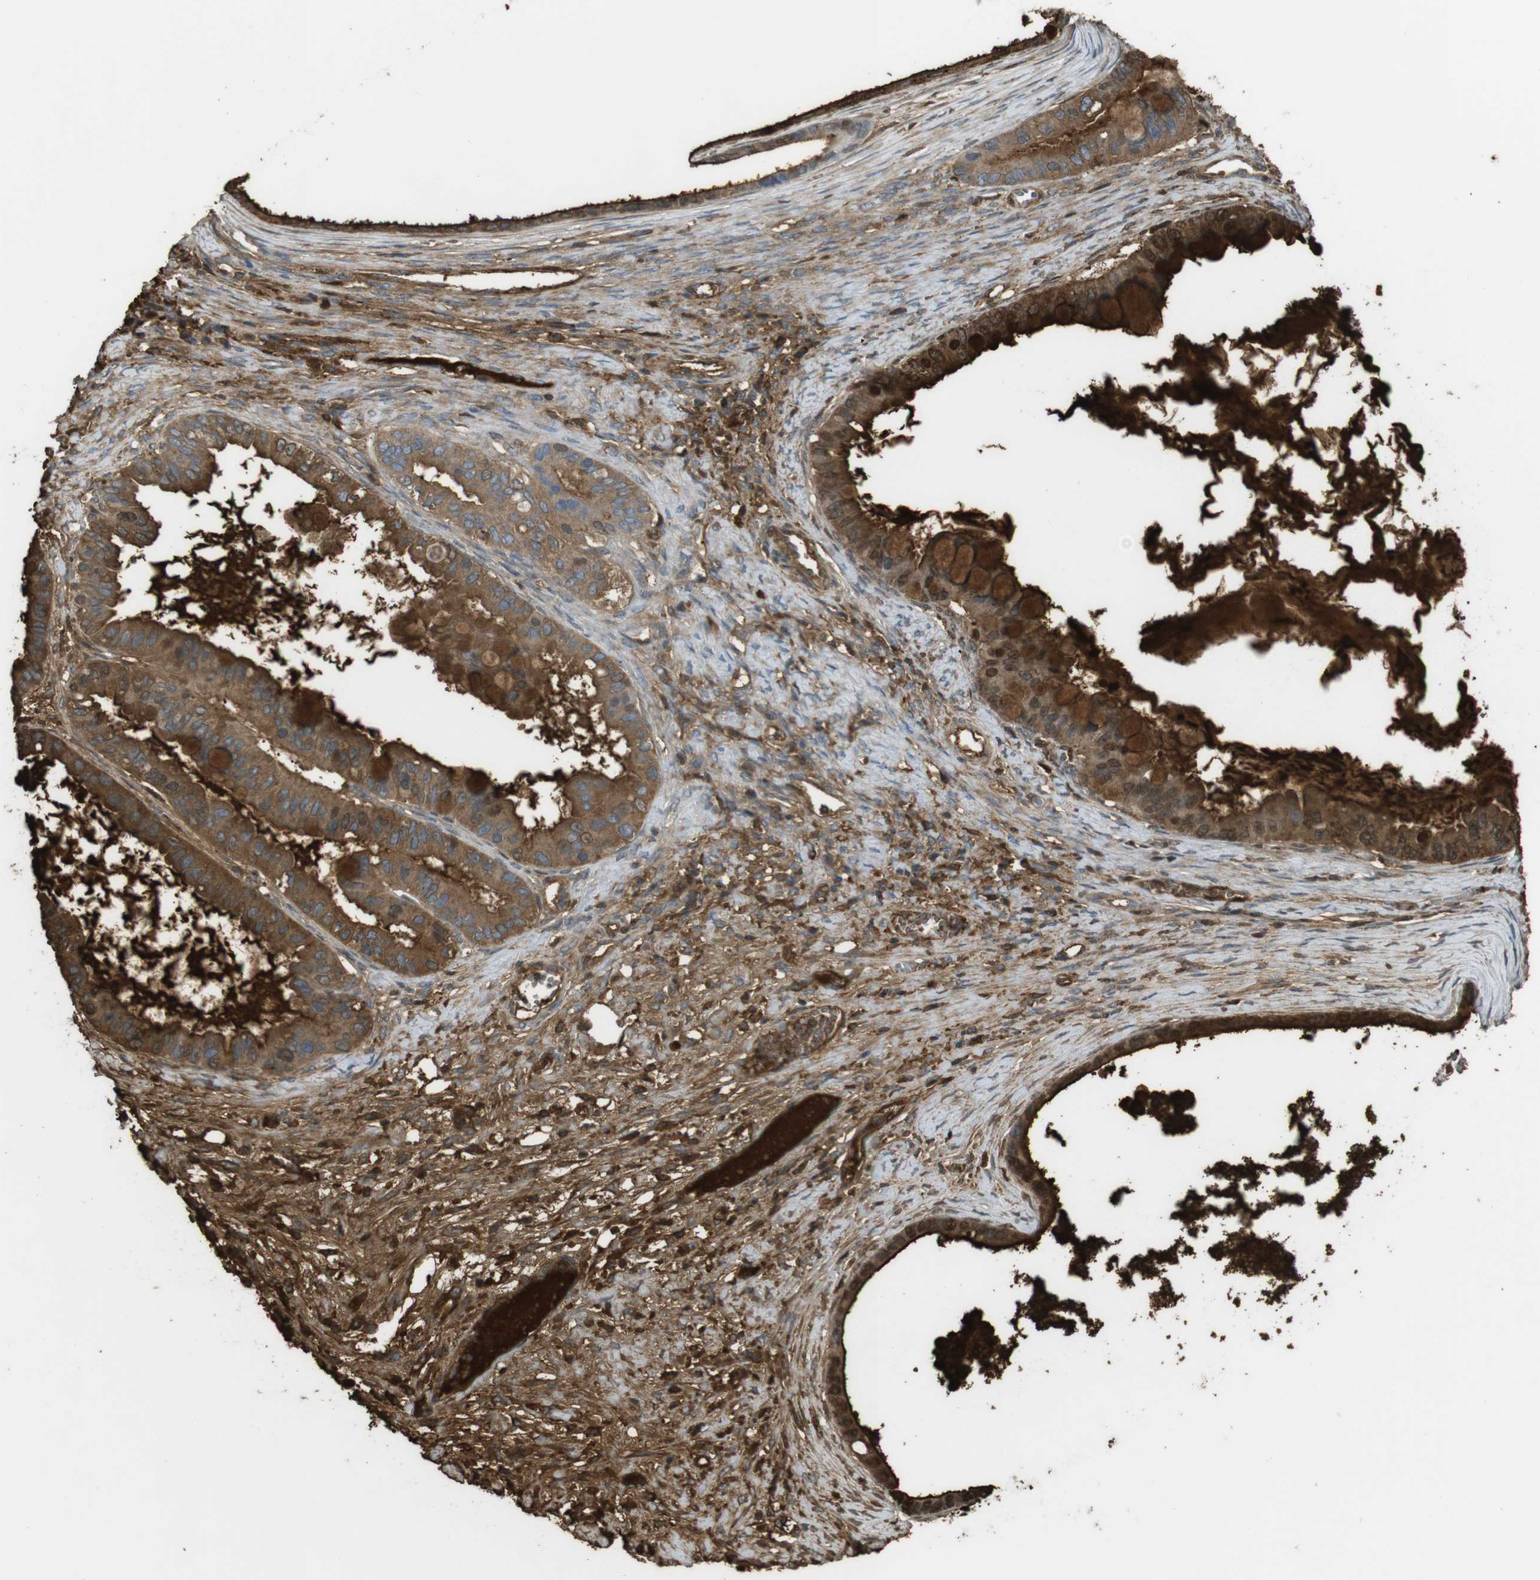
{"staining": {"intensity": "moderate", "quantity": ">75%", "location": "cytoplasmic/membranous"}, "tissue": "ovarian cancer", "cell_type": "Tumor cells", "image_type": "cancer", "snomed": [{"axis": "morphology", "description": "Cystadenocarcinoma, mucinous, NOS"}, {"axis": "topography", "description": "Ovary"}], "caption": "Protein staining of ovarian mucinous cystadenocarcinoma tissue demonstrates moderate cytoplasmic/membranous positivity in approximately >75% of tumor cells.", "gene": "LTBP4", "patient": {"sex": "female", "age": 80}}